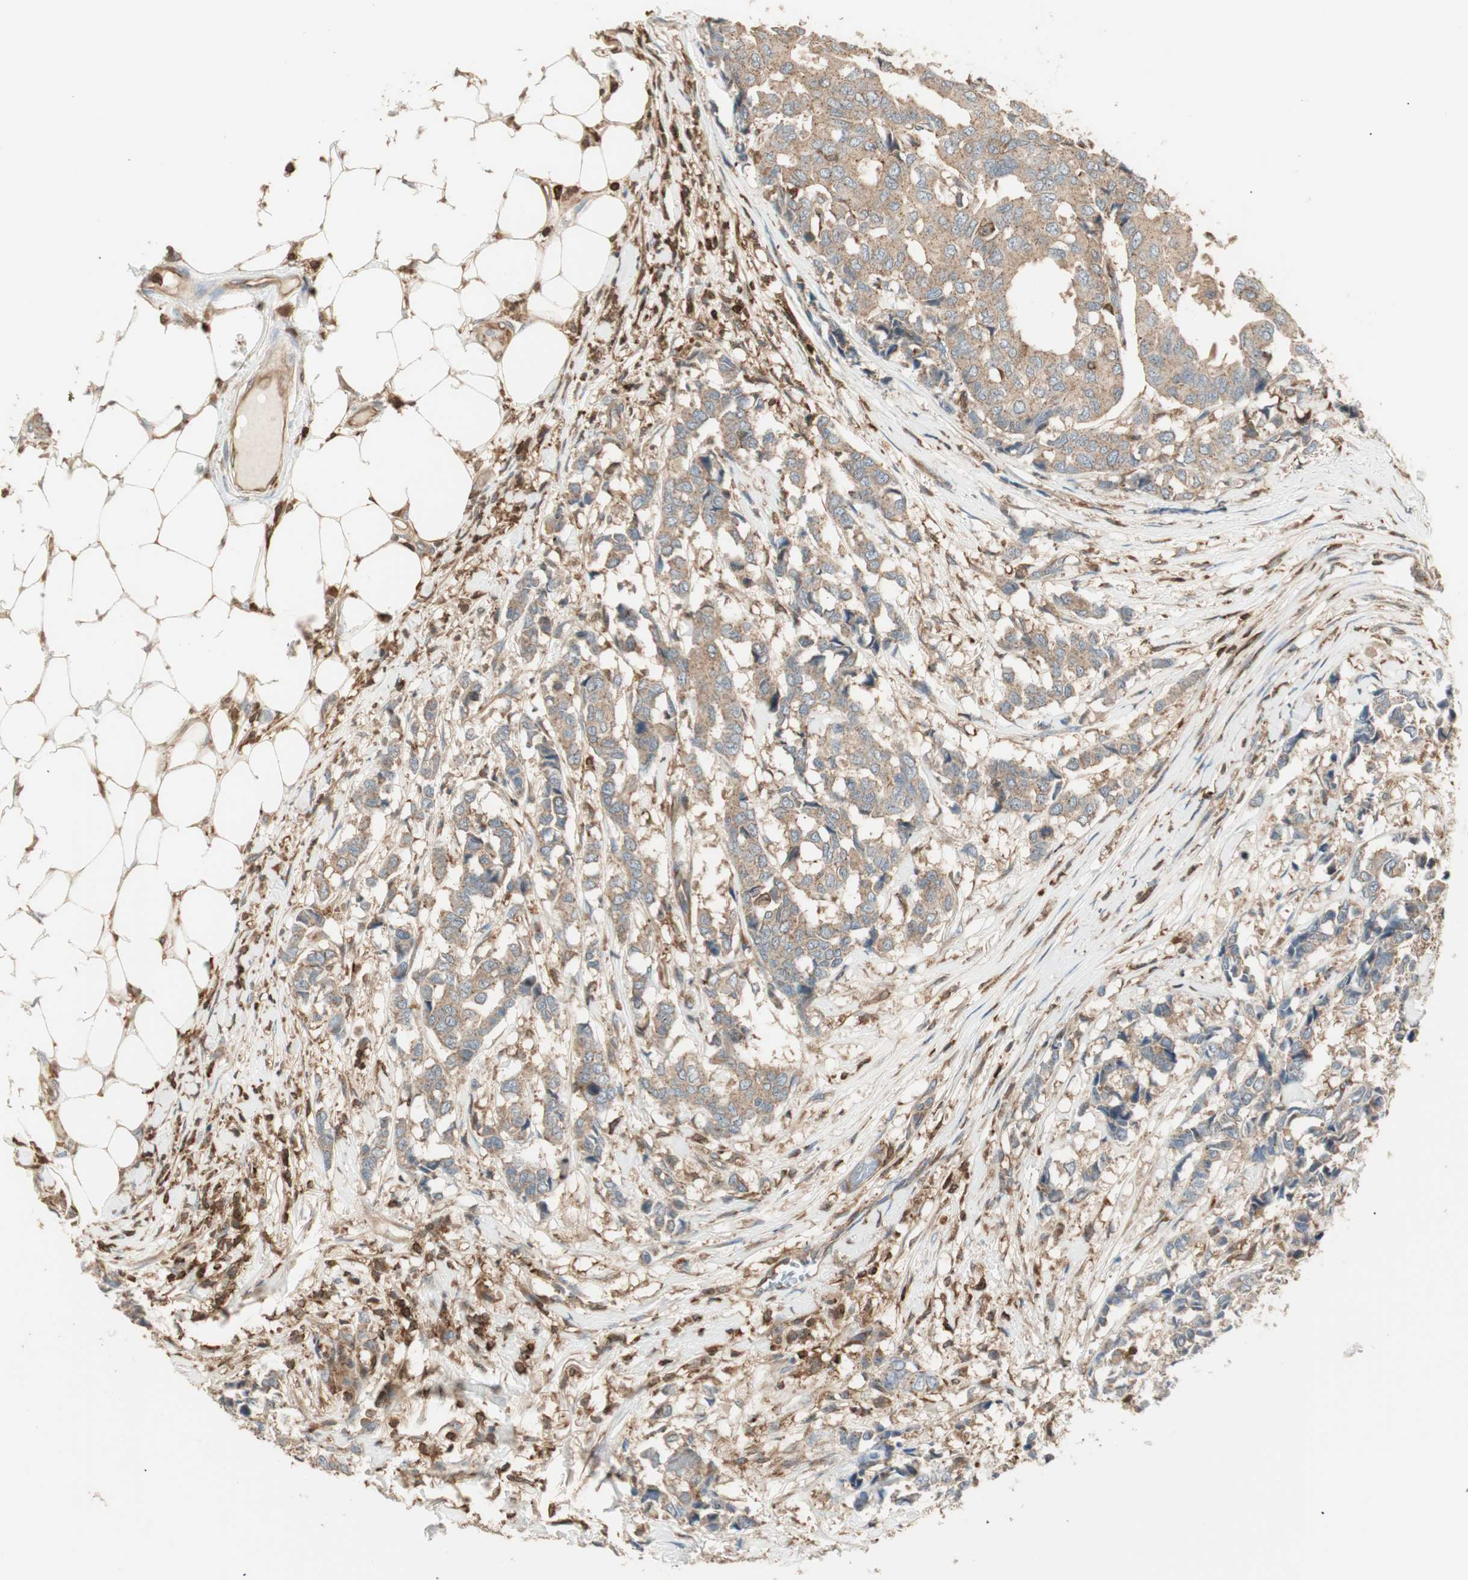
{"staining": {"intensity": "weak", "quantity": ">75%", "location": "cytoplasmic/membranous"}, "tissue": "breast cancer", "cell_type": "Tumor cells", "image_type": "cancer", "snomed": [{"axis": "morphology", "description": "Duct carcinoma"}, {"axis": "topography", "description": "Breast"}], "caption": "Invasive ductal carcinoma (breast) stained with IHC reveals weak cytoplasmic/membranous positivity in about >75% of tumor cells.", "gene": "CRLF3", "patient": {"sex": "female", "age": 87}}